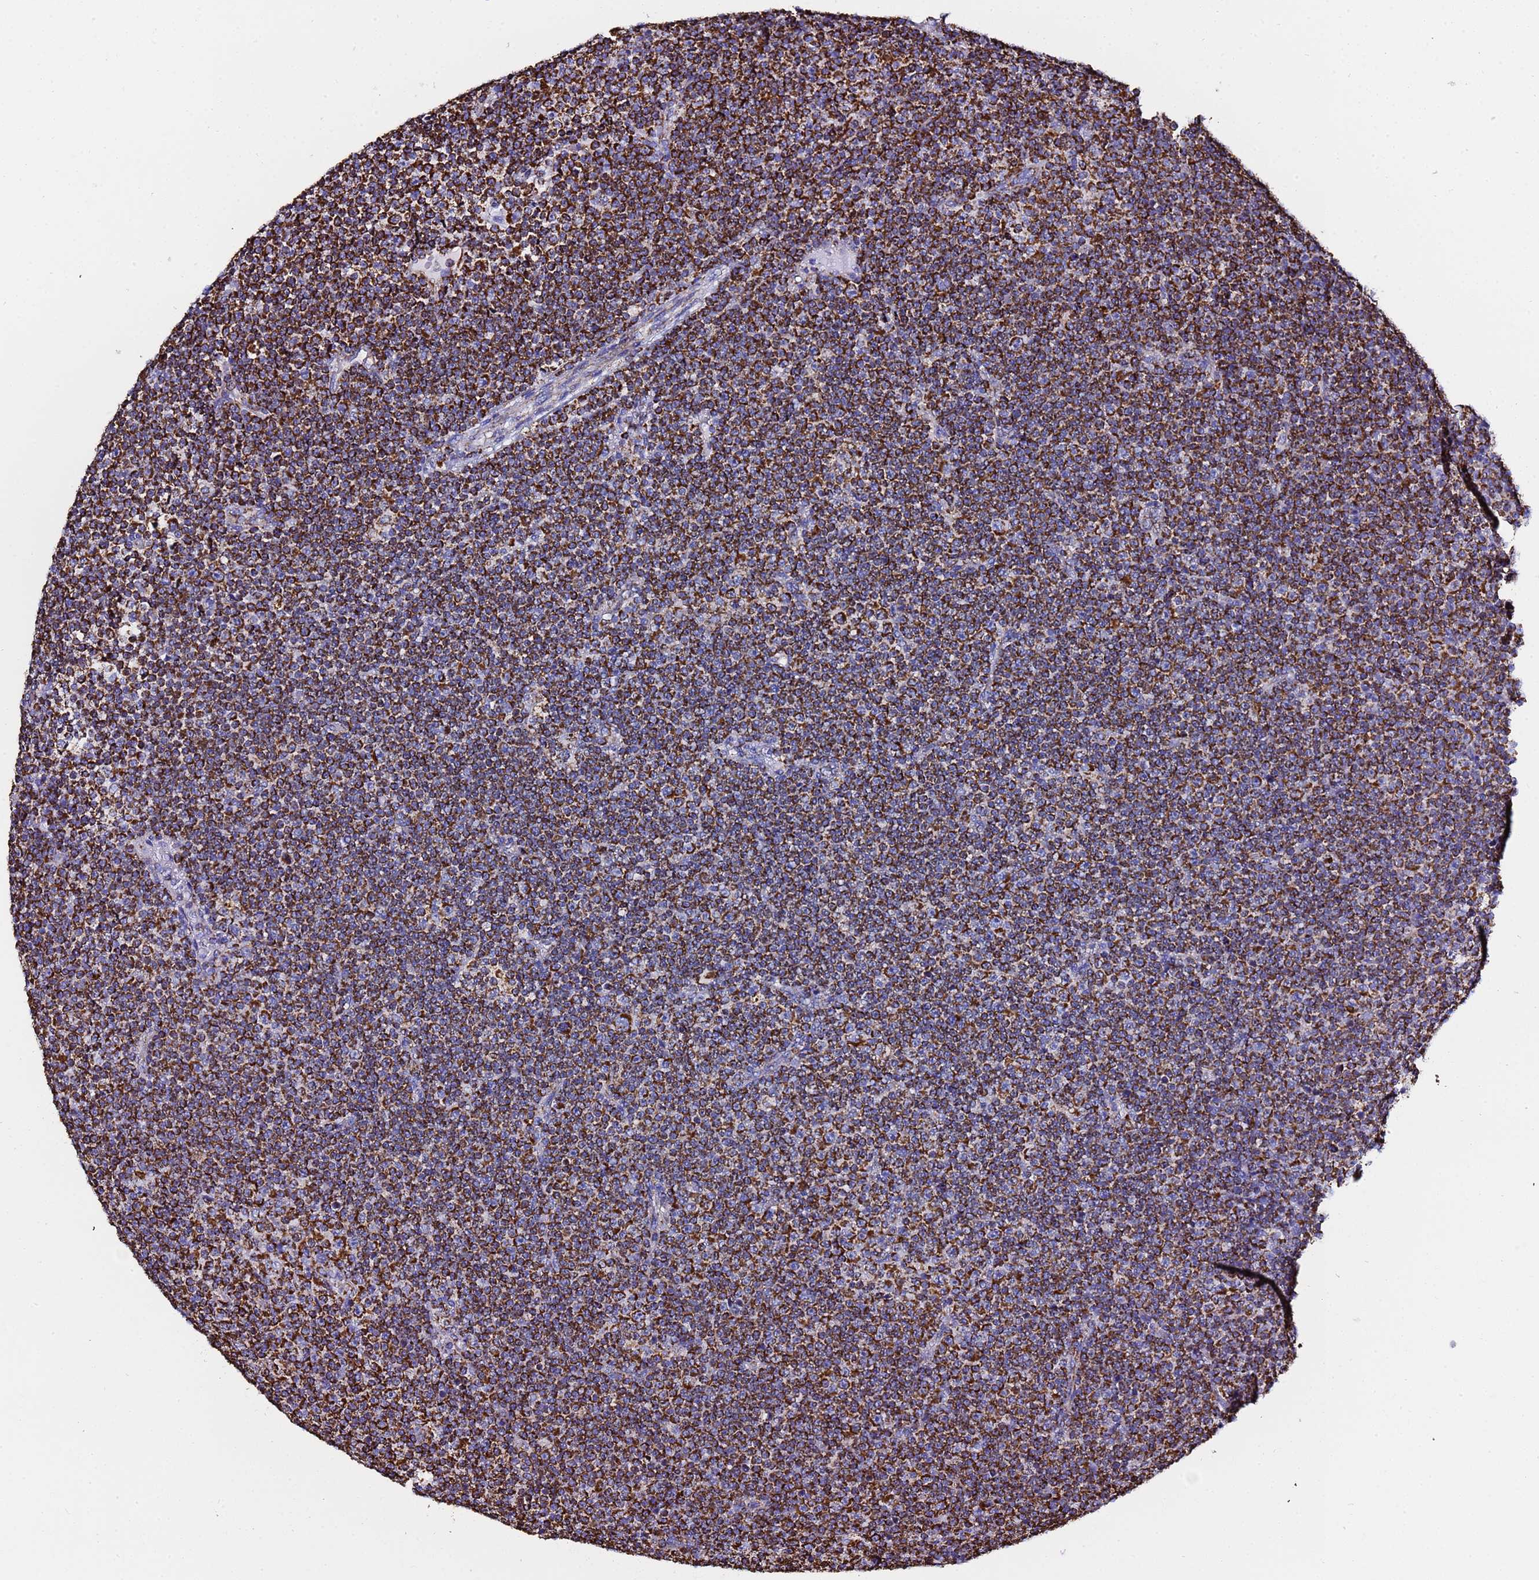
{"staining": {"intensity": "strong", "quantity": ">75%", "location": "cytoplasmic/membranous"}, "tissue": "lymphoma", "cell_type": "Tumor cells", "image_type": "cancer", "snomed": [{"axis": "morphology", "description": "Malignant lymphoma, non-Hodgkin's type, Low grade"}, {"axis": "topography", "description": "Lymph node"}], "caption": "Approximately >75% of tumor cells in lymphoma show strong cytoplasmic/membranous protein positivity as visualized by brown immunohistochemical staining.", "gene": "PHB2", "patient": {"sex": "female", "age": 67}}